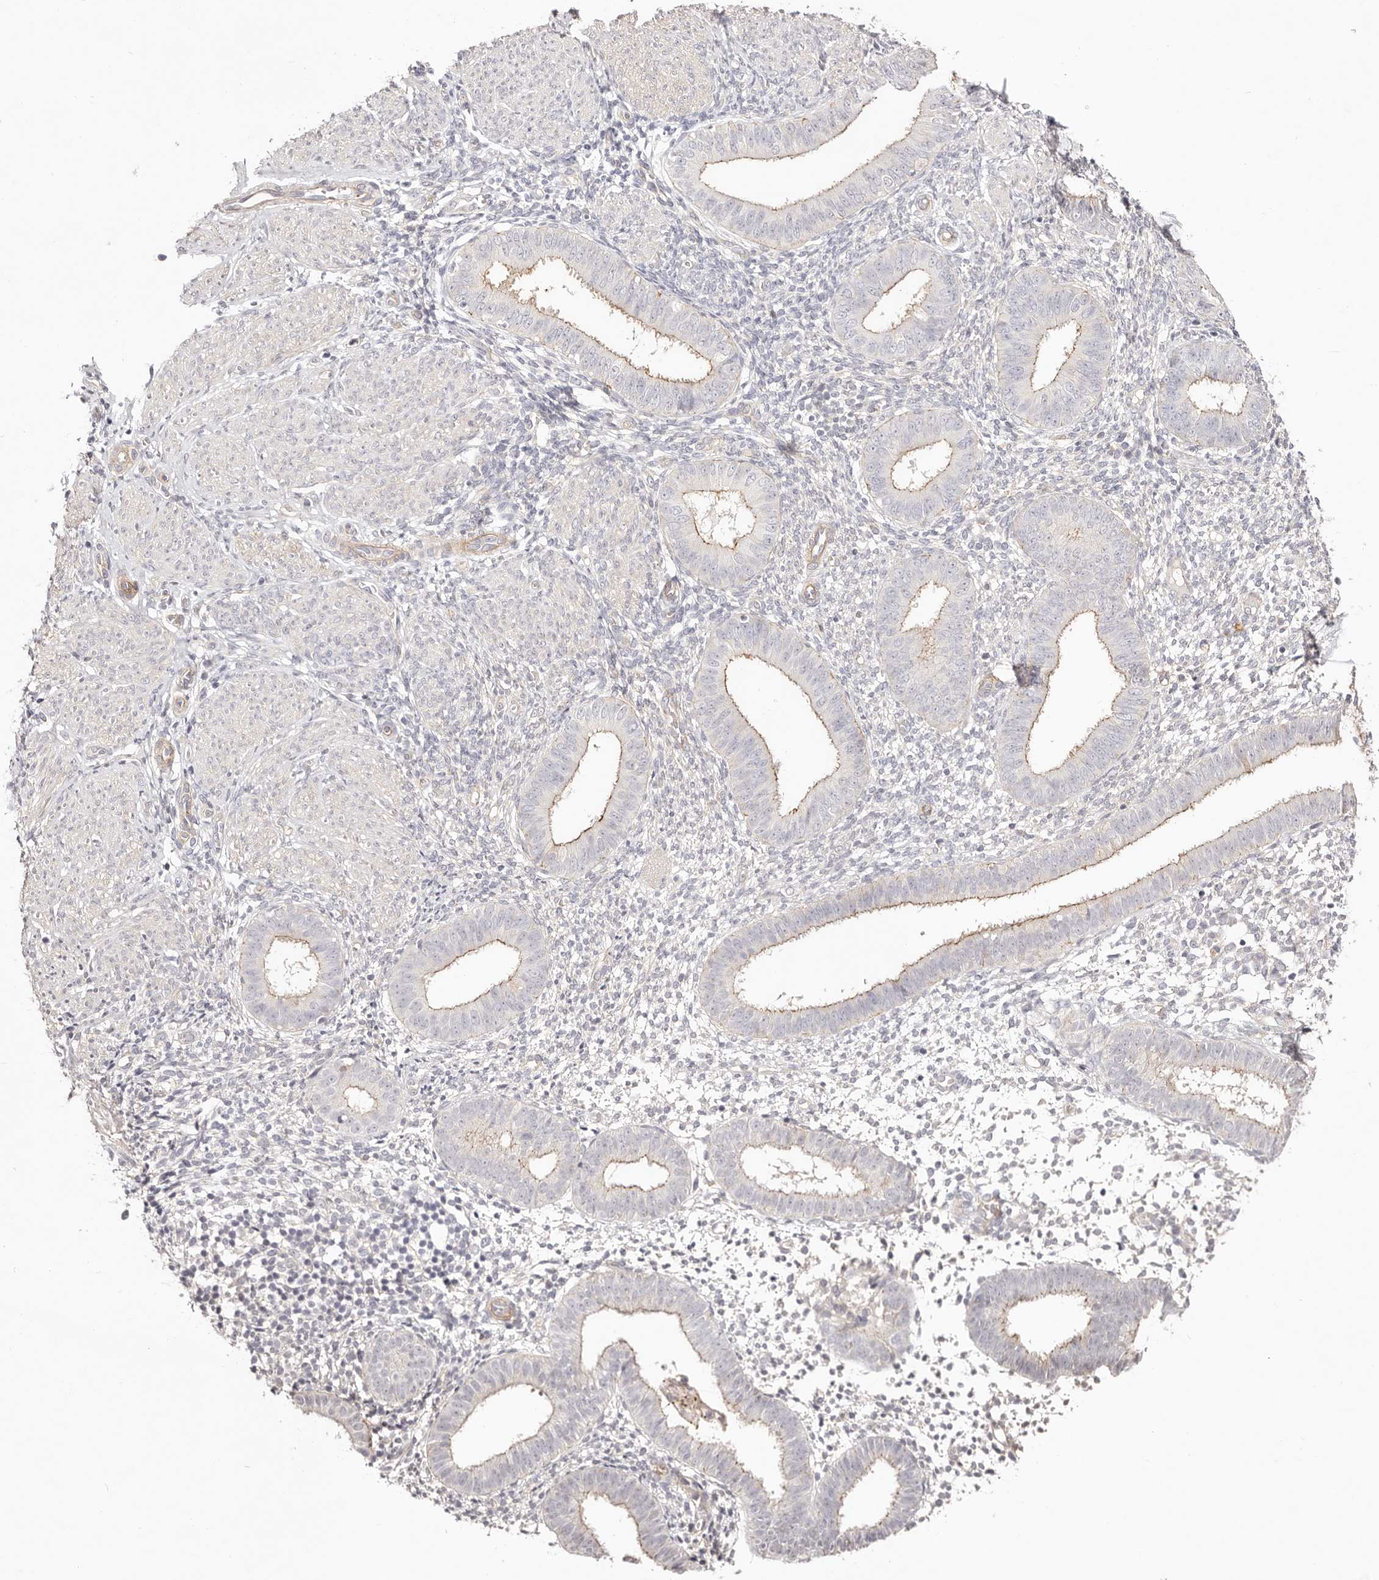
{"staining": {"intensity": "negative", "quantity": "none", "location": "none"}, "tissue": "endometrium", "cell_type": "Cells in endometrial stroma", "image_type": "normal", "snomed": [{"axis": "morphology", "description": "Normal tissue, NOS"}, {"axis": "topography", "description": "Uterus"}, {"axis": "topography", "description": "Endometrium"}], "caption": "Histopathology image shows no significant protein expression in cells in endometrial stroma of benign endometrium. Brightfield microscopy of IHC stained with DAB (3,3'-diaminobenzidine) (brown) and hematoxylin (blue), captured at high magnification.", "gene": "SLC35B2", "patient": {"sex": "female", "age": 48}}